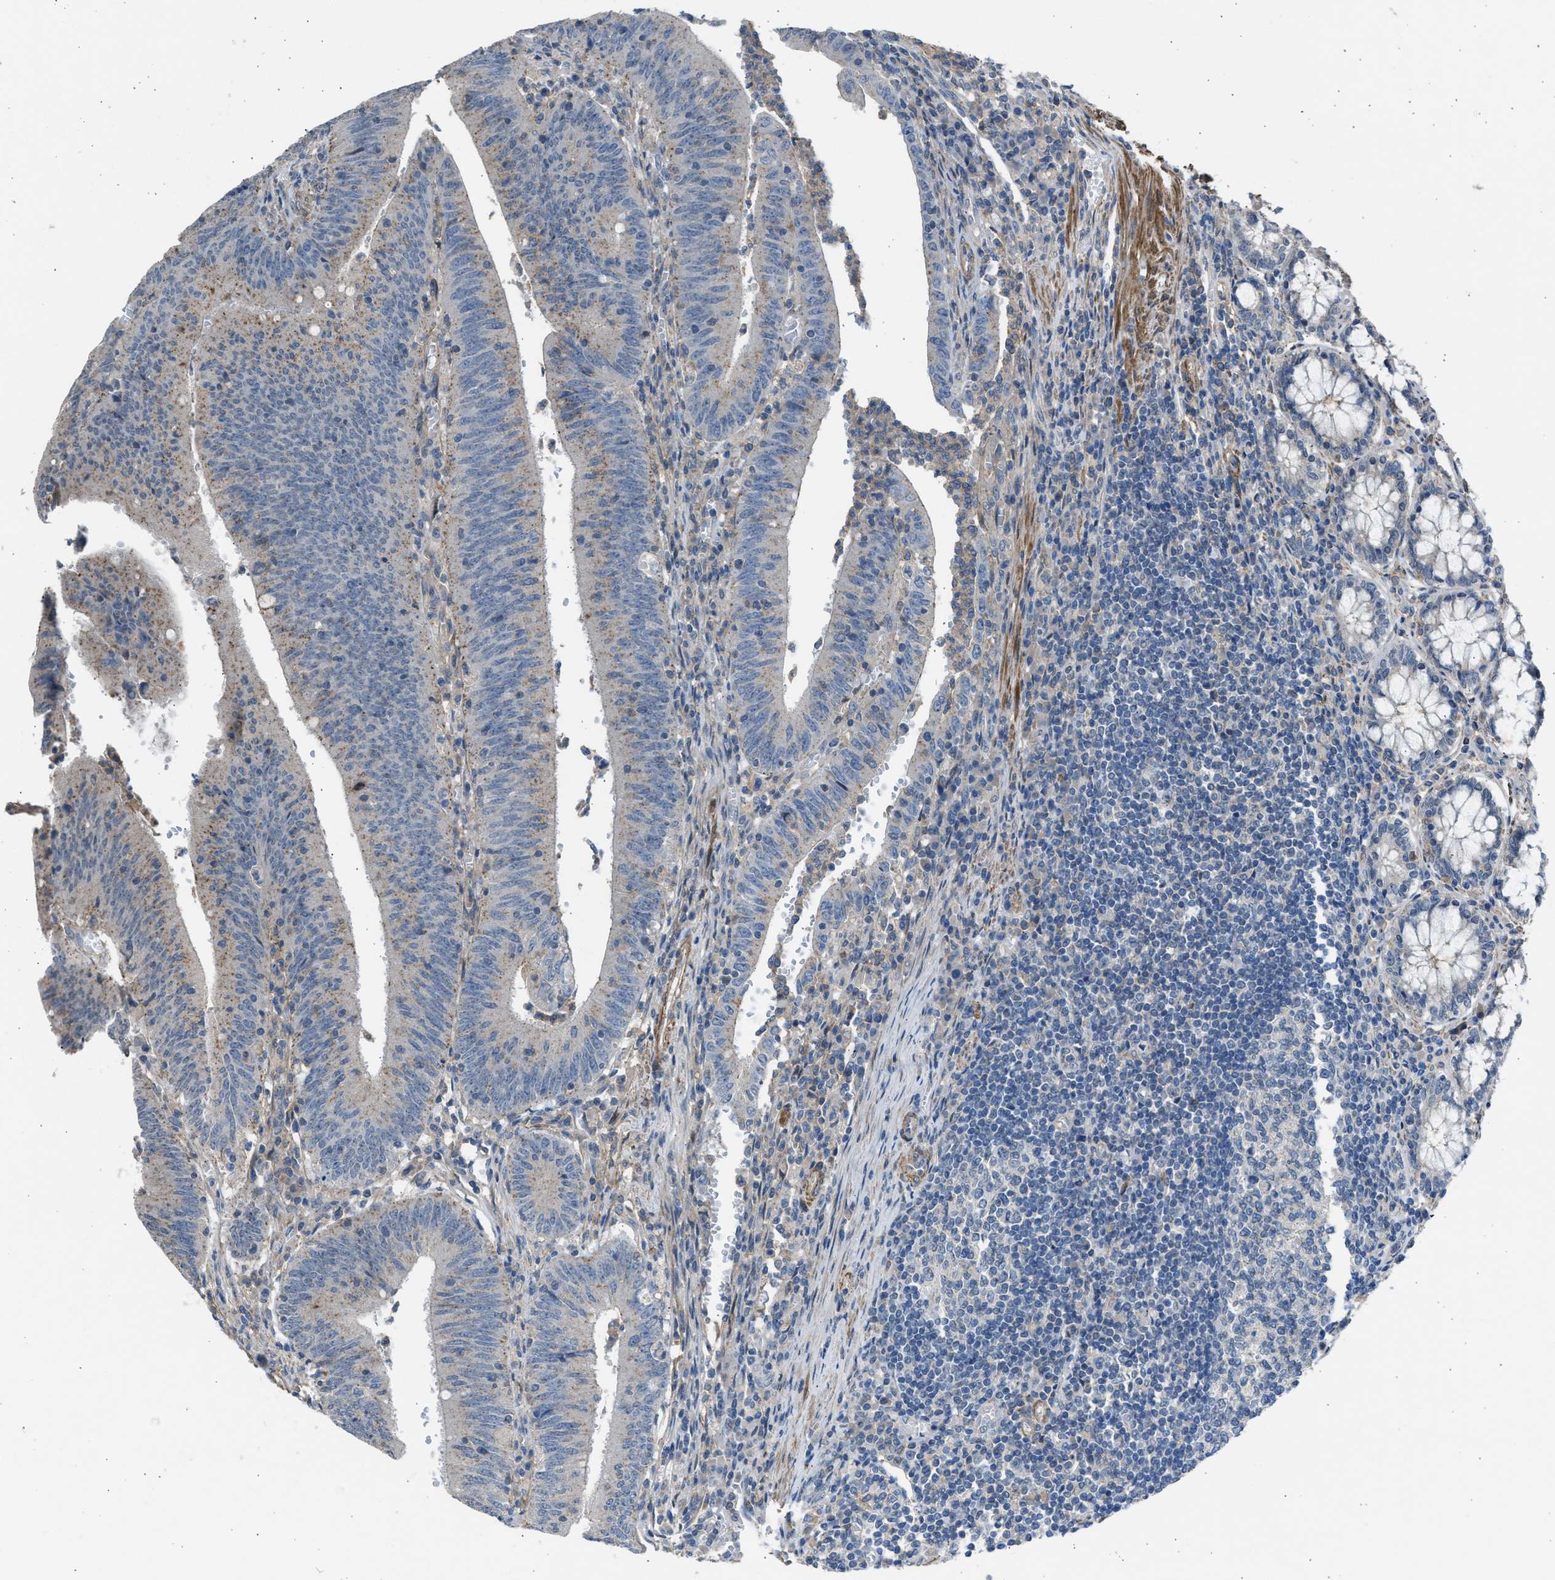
{"staining": {"intensity": "weak", "quantity": ">75%", "location": "cytoplasmic/membranous"}, "tissue": "colorectal cancer", "cell_type": "Tumor cells", "image_type": "cancer", "snomed": [{"axis": "morphology", "description": "Normal tissue, NOS"}, {"axis": "morphology", "description": "Adenocarcinoma, NOS"}, {"axis": "topography", "description": "Rectum"}], "caption": "DAB (3,3'-diaminobenzidine) immunohistochemical staining of colorectal cancer (adenocarcinoma) exhibits weak cytoplasmic/membranous protein positivity in about >75% of tumor cells.", "gene": "PCNX3", "patient": {"sex": "female", "age": 66}}